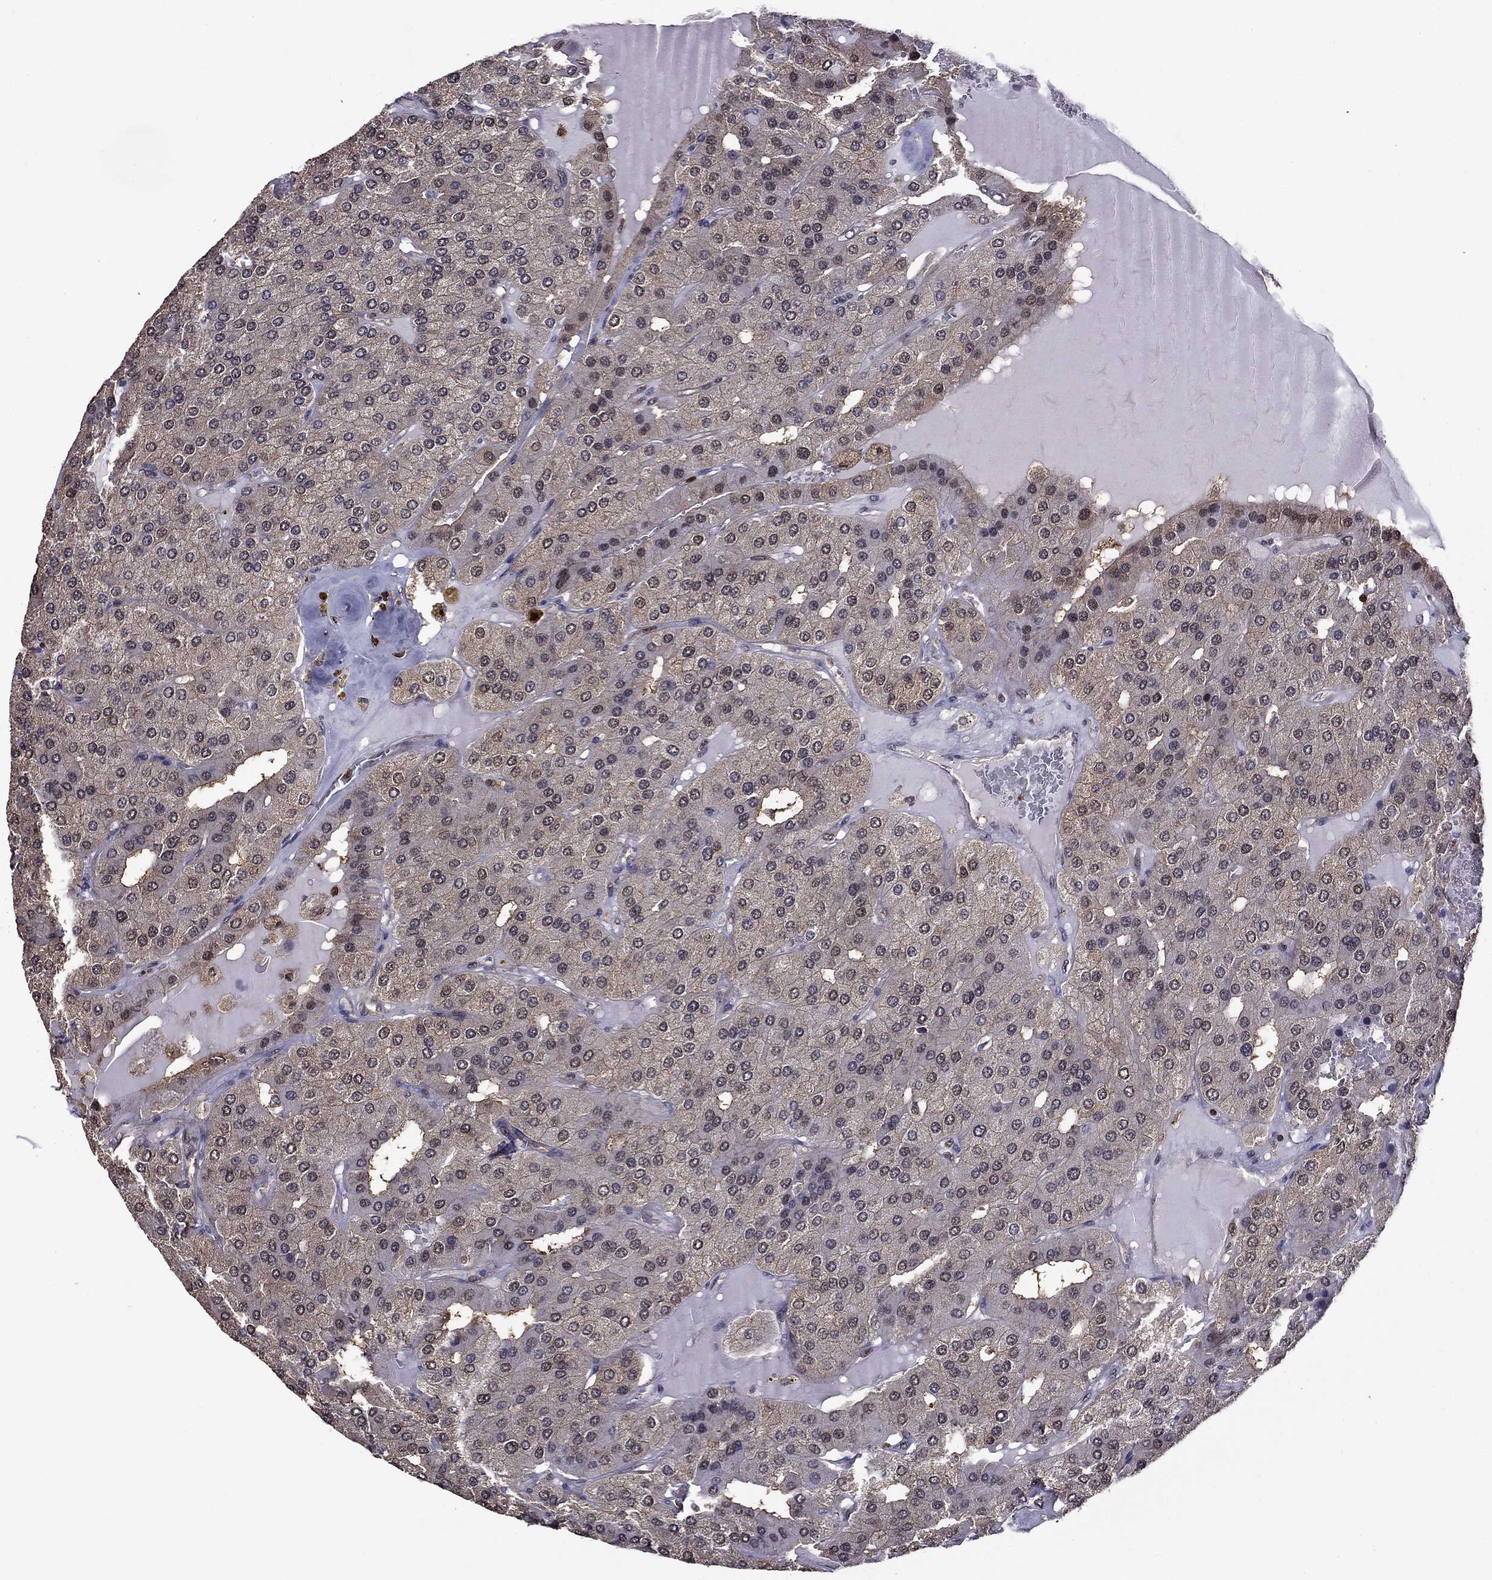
{"staining": {"intensity": "weak", "quantity": ">75%", "location": "cytoplasmic/membranous"}, "tissue": "parathyroid gland", "cell_type": "Glandular cells", "image_type": "normal", "snomed": [{"axis": "morphology", "description": "Normal tissue, NOS"}, {"axis": "morphology", "description": "Adenoma, NOS"}, {"axis": "topography", "description": "Parathyroid gland"}], "caption": "Weak cytoplasmic/membranous expression for a protein is appreciated in approximately >75% of glandular cells of benign parathyroid gland using IHC.", "gene": "APPBP2", "patient": {"sex": "female", "age": 86}}